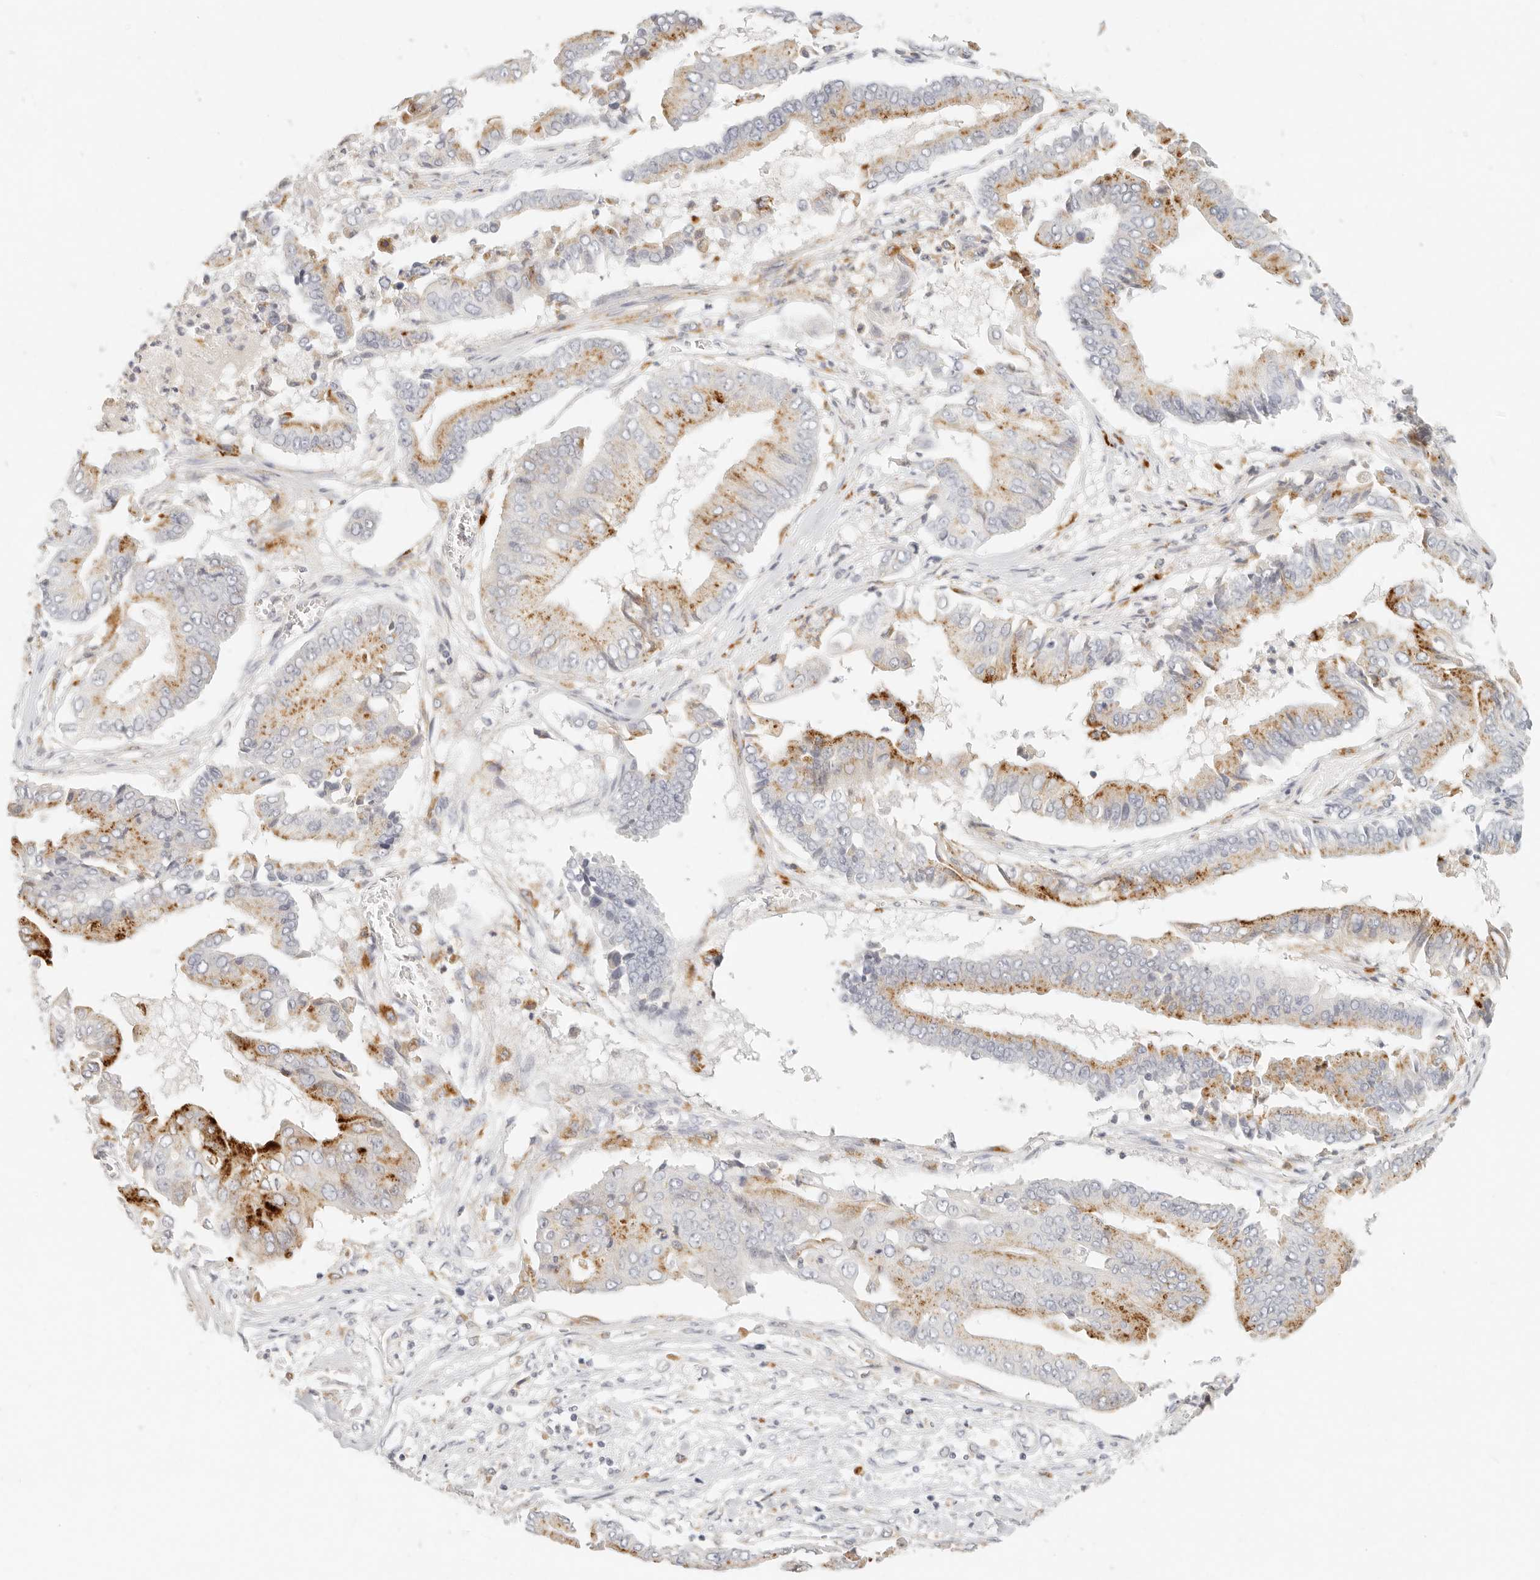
{"staining": {"intensity": "moderate", "quantity": "25%-75%", "location": "cytoplasmic/membranous"}, "tissue": "pancreatic cancer", "cell_type": "Tumor cells", "image_type": "cancer", "snomed": [{"axis": "morphology", "description": "Adenocarcinoma, NOS"}, {"axis": "topography", "description": "Pancreas"}], "caption": "This photomicrograph demonstrates pancreatic adenocarcinoma stained with immunohistochemistry (IHC) to label a protein in brown. The cytoplasmic/membranous of tumor cells show moderate positivity for the protein. Nuclei are counter-stained blue.", "gene": "RNASET2", "patient": {"sex": "female", "age": 77}}